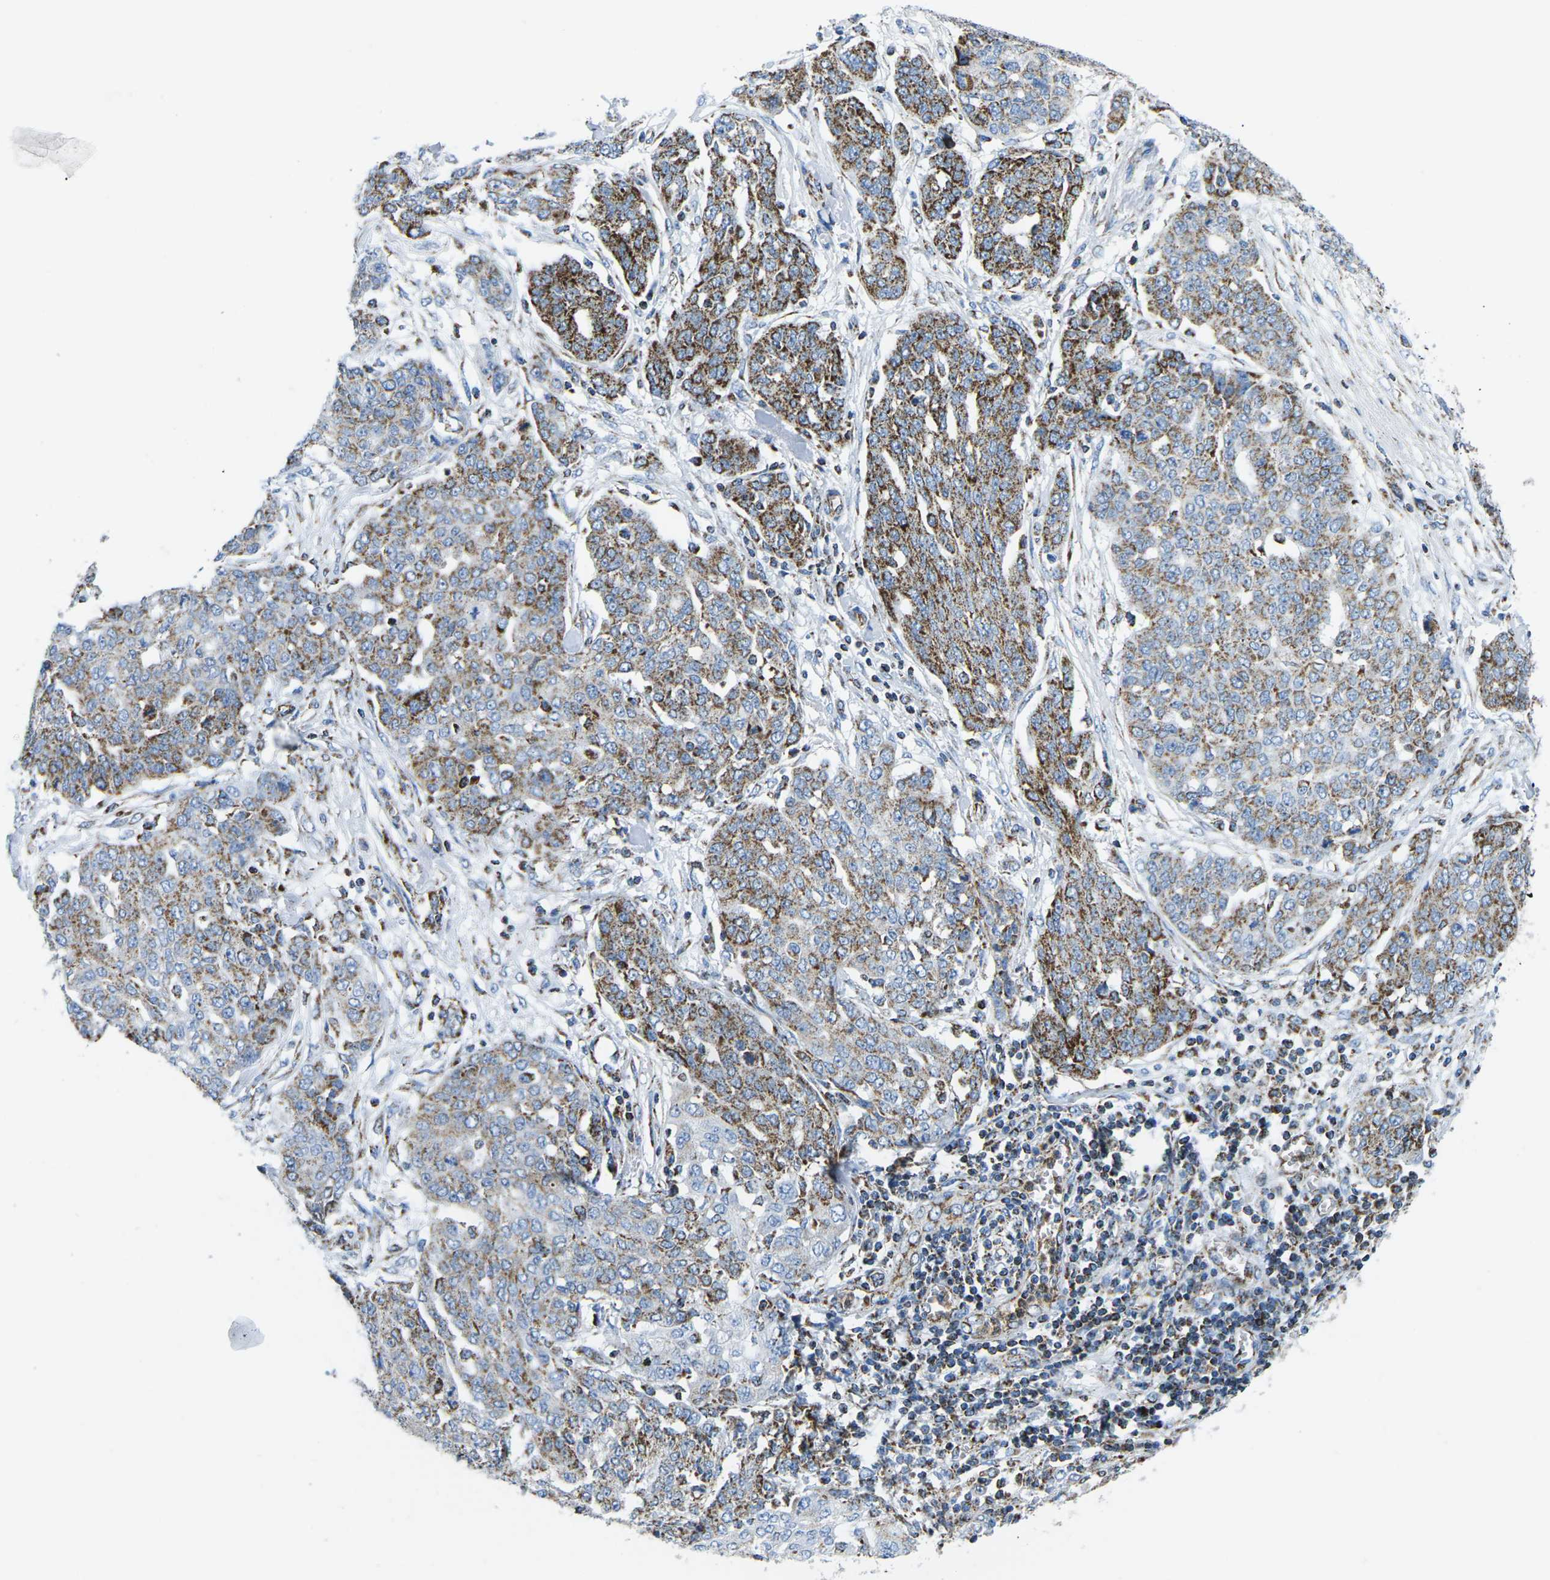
{"staining": {"intensity": "strong", "quantity": "25%-75%", "location": "cytoplasmic/membranous"}, "tissue": "ovarian cancer", "cell_type": "Tumor cells", "image_type": "cancer", "snomed": [{"axis": "morphology", "description": "Cystadenocarcinoma, serous, NOS"}, {"axis": "topography", "description": "Soft tissue"}, {"axis": "topography", "description": "Ovary"}], "caption": "Tumor cells show high levels of strong cytoplasmic/membranous positivity in about 25%-75% of cells in ovarian cancer (serous cystadenocarcinoma).", "gene": "COX6C", "patient": {"sex": "female", "age": 57}}